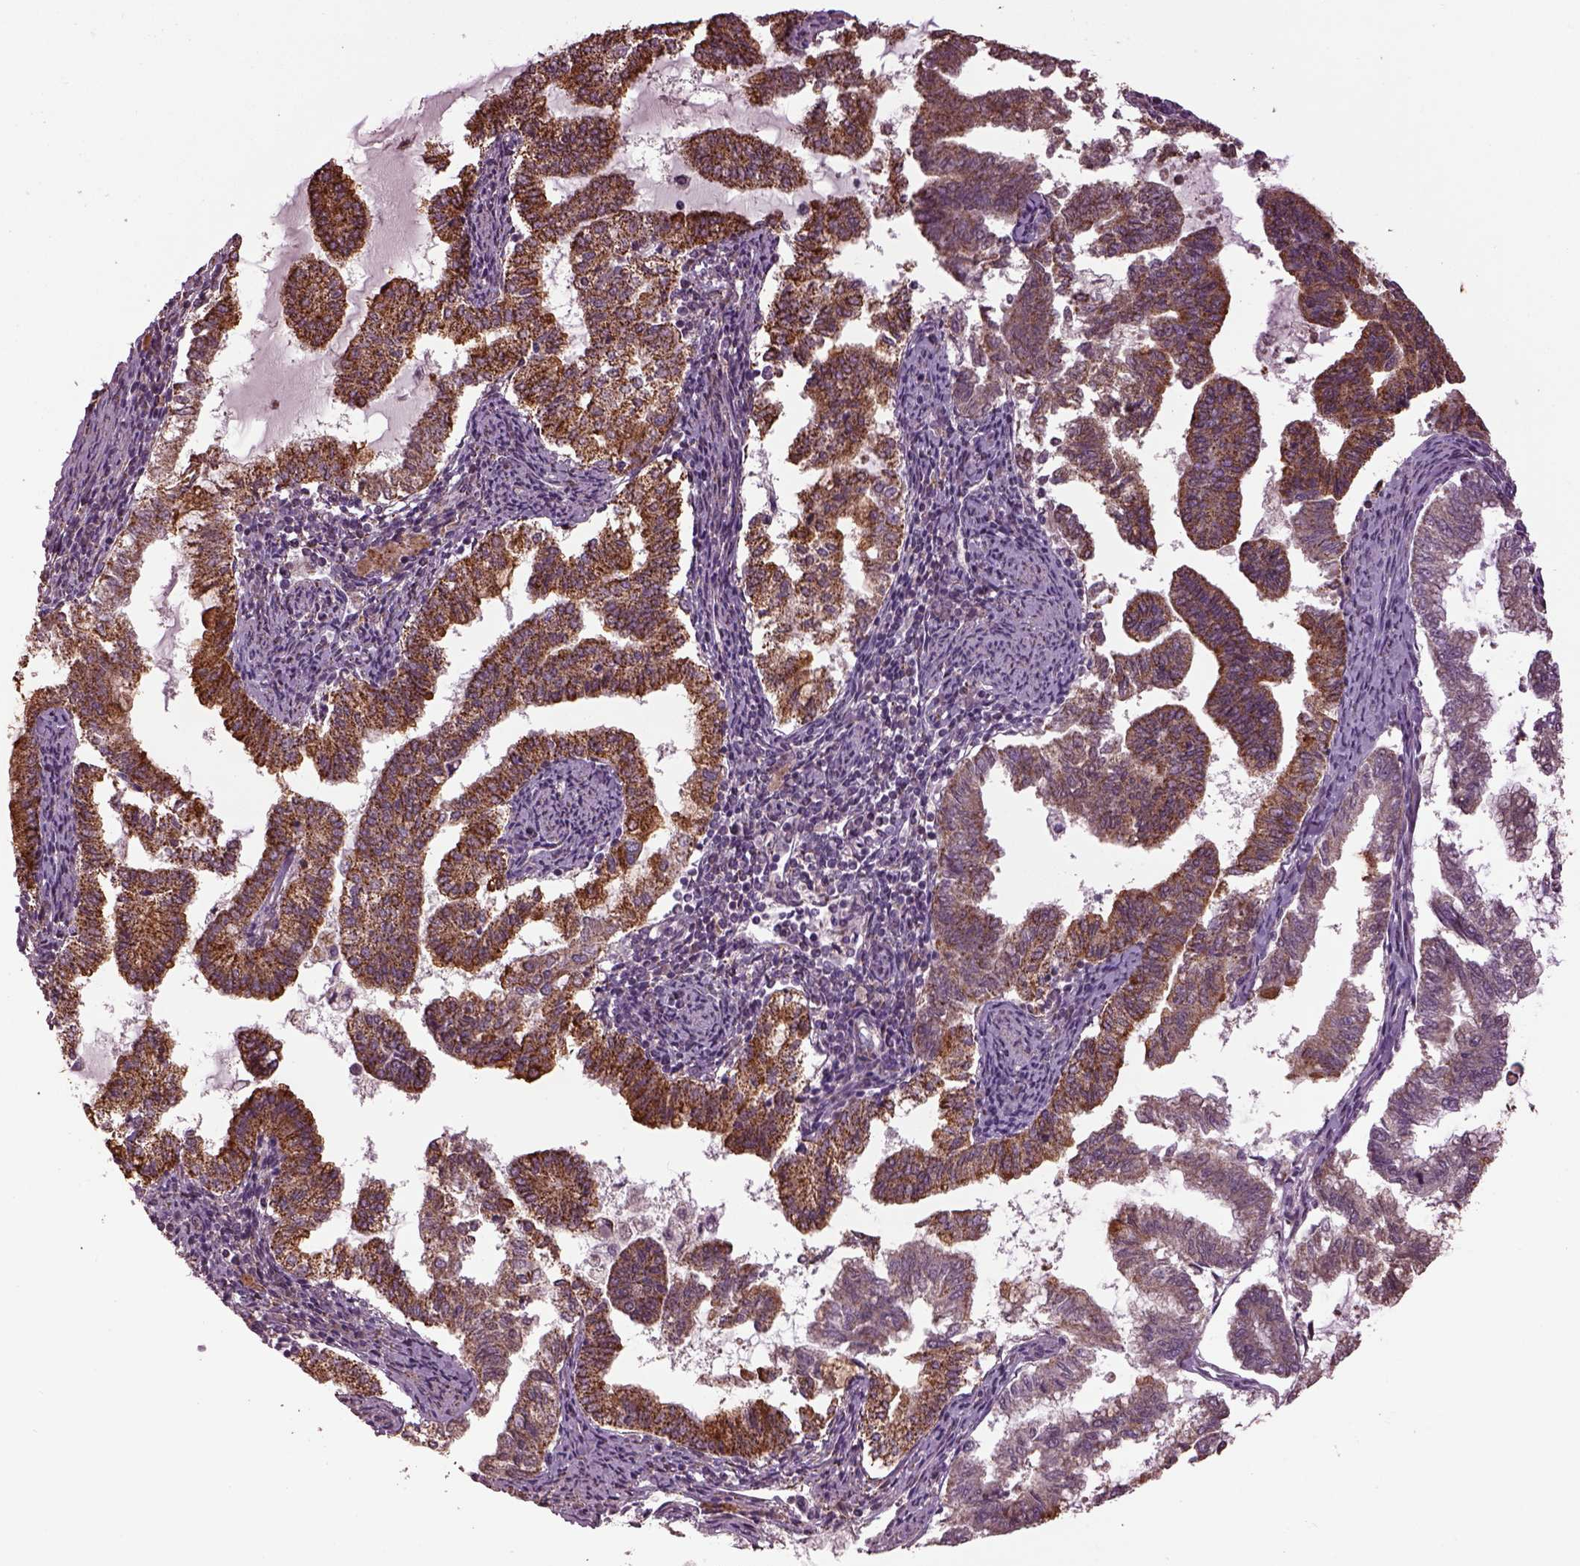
{"staining": {"intensity": "moderate", "quantity": "25%-75%", "location": "cytoplasmic/membranous"}, "tissue": "endometrial cancer", "cell_type": "Tumor cells", "image_type": "cancer", "snomed": [{"axis": "morphology", "description": "Adenocarcinoma, NOS"}, {"axis": "topography", "description": "Endometrium"}], "caption": "High-magnification brightfield microscopy of endometrial adenocarcinoma stained with DAB (3,3'-diaminobenzidine) (brown) and counterstained with hematoxylin (blue). tumor cells exhibit moderate cytoplasmic/membranous positivity is seen in approximately25%-75% of cells.", "gene": "TMEM254", "patient": {"sex": "female", "age": 79}}